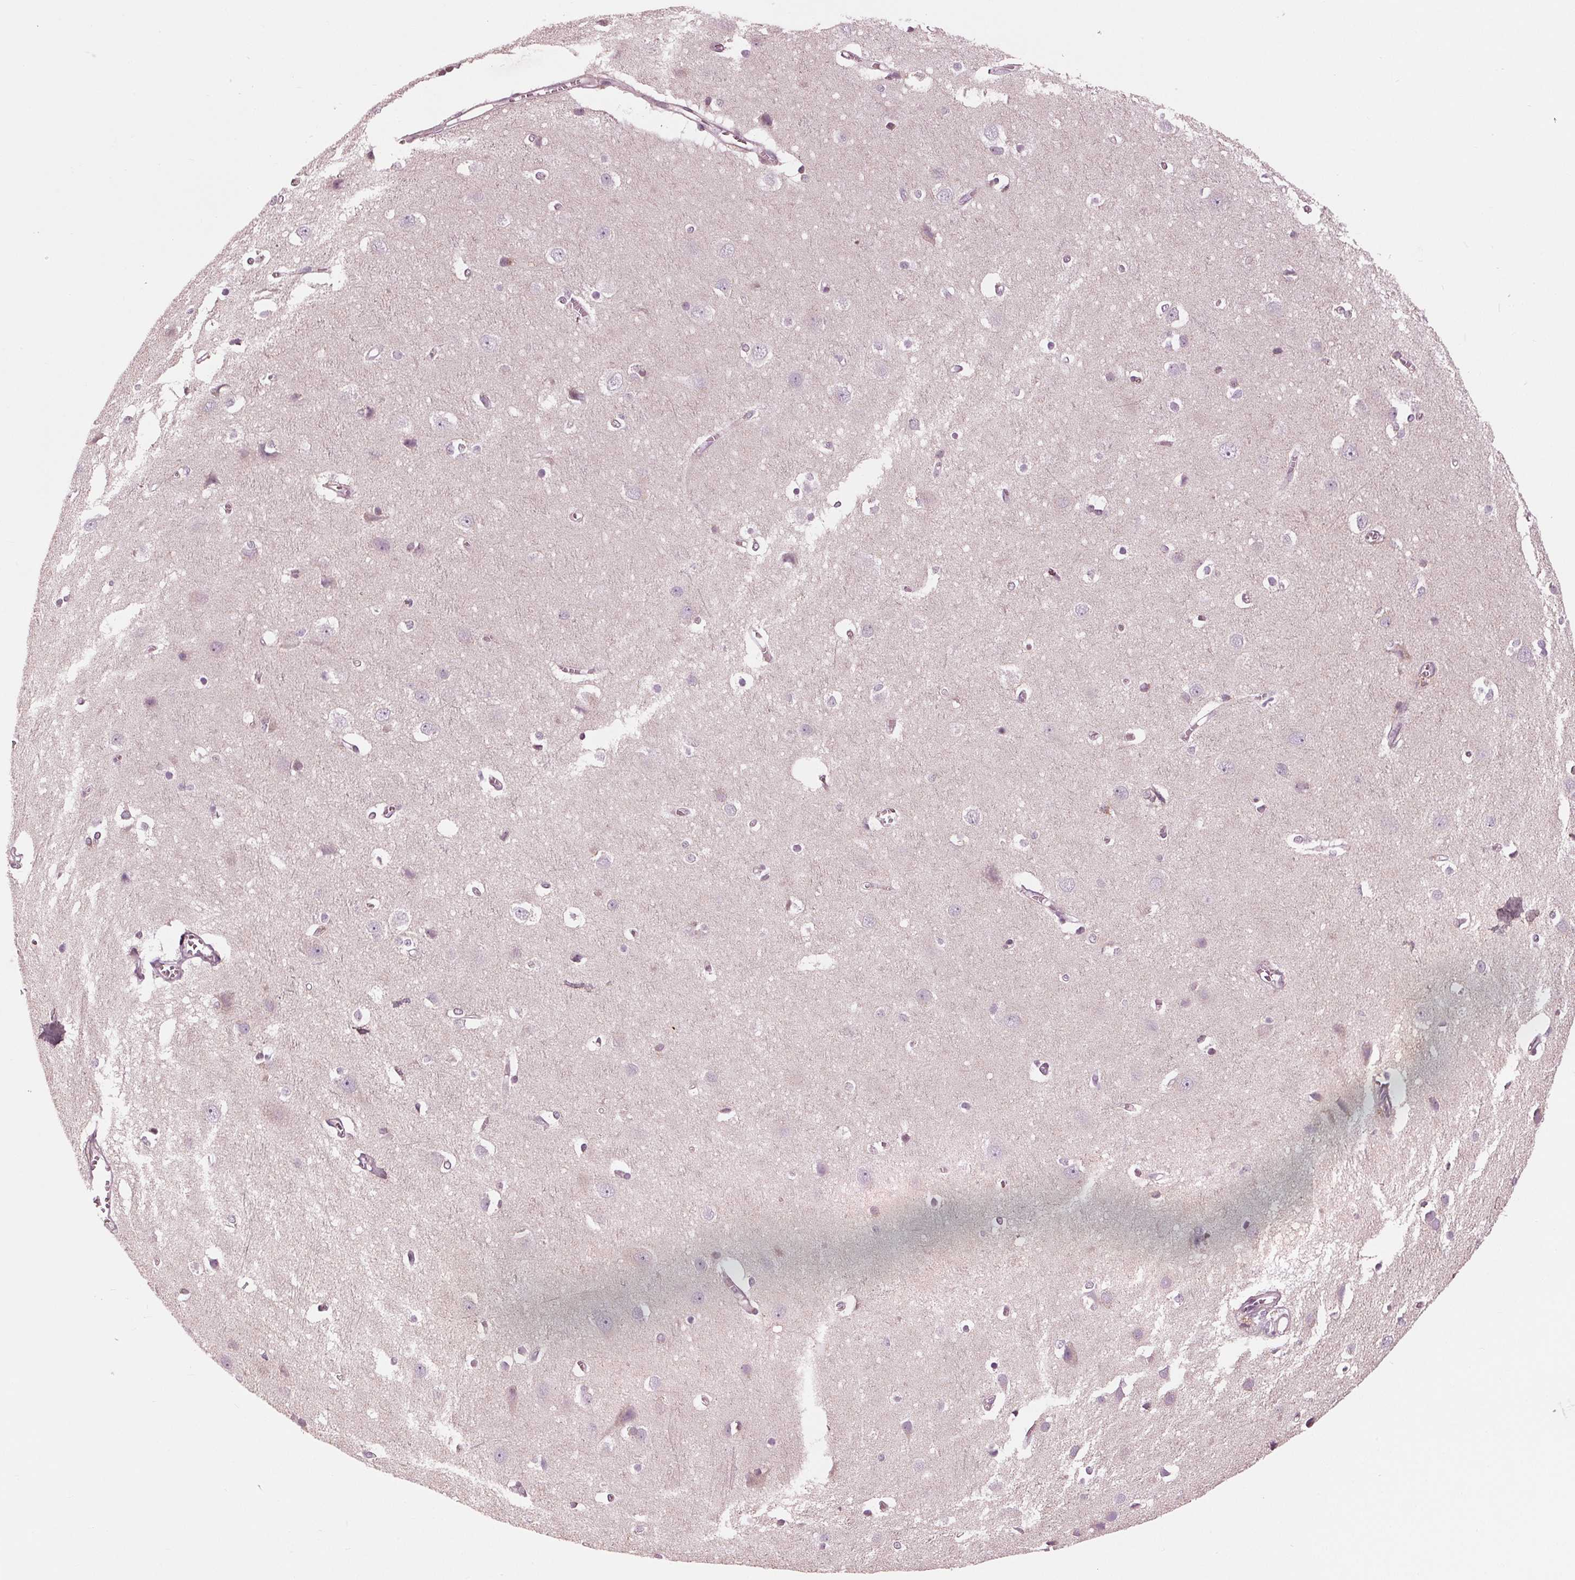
{"staining": {"intensity": "negative", "quantity": "none", "location": "none"}, "tissue": "cerebral cortex", "cell_type": "Endothelial cells", "image_type": "normal", "snomed": [{"axis": "morphology", "description": "Normal tissue, NOS"}, {"axis": "topography", "description": "Cerebral cortex"}], "caption": "This is a histopathology image of IHC staining of benign cerebral cortex, which shows no expression in endothelial cells.", "gene": "CLN6", "patient": {"sex": "male", "age": 37}}